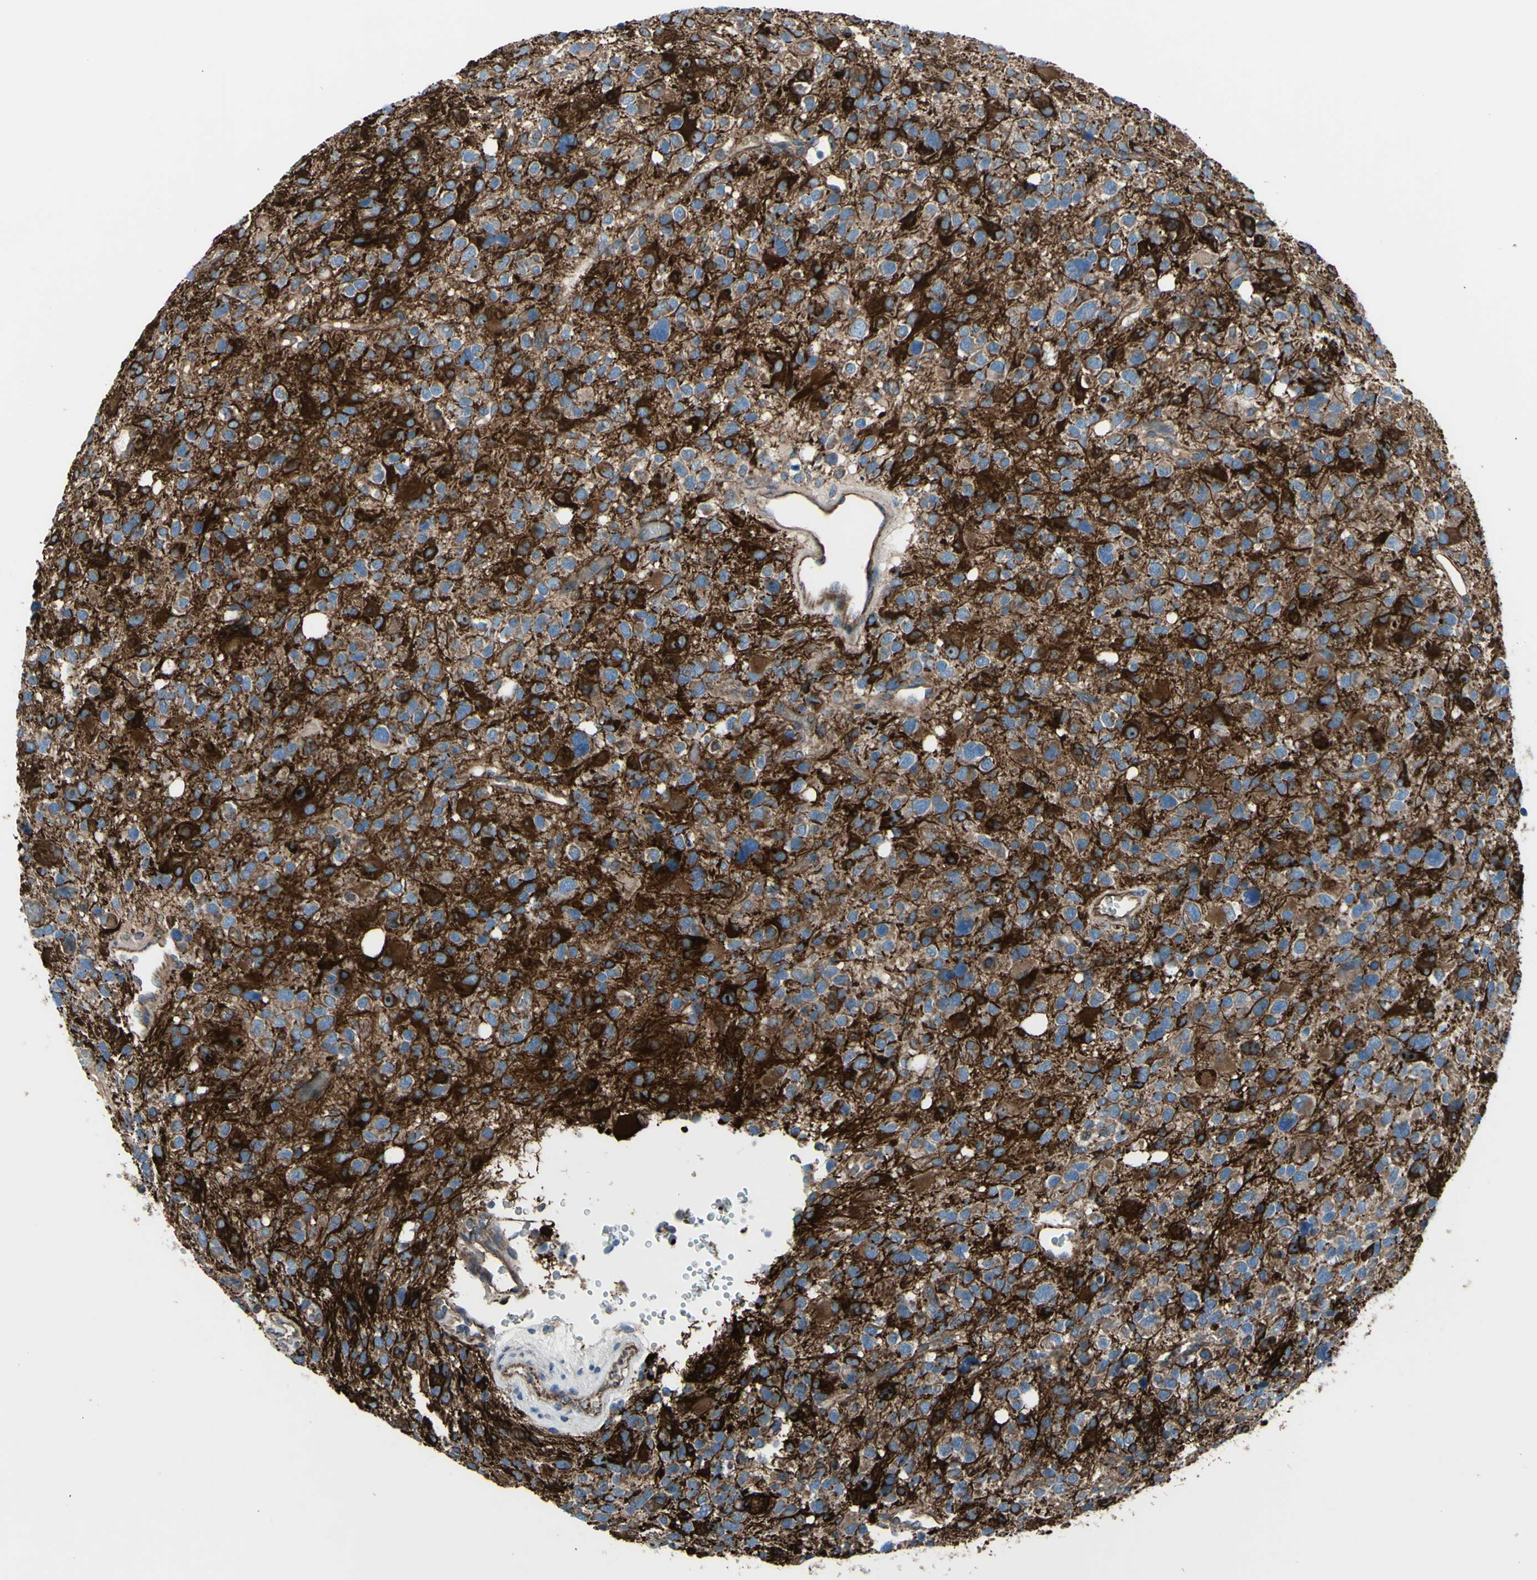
{"staining": {"intensity": "strong", "quantity": "<25%", "location": "cytoplasmic/membranous"}, "tissue": "glioma", "cell_type": "Tumor cells", "image_type": "cancer", "snomed": [{"axis": "morphology", "description": "Glioma, malignant, High grade"}, {"axis": "topography", "description": "Brain"}], "caption": "There is medium levels of strong cytoplasmic/membranous staining in tumor cells of high-grade glioma (malignant), as demonstrated by immunohistochemical staining (brown color).", "gene": "EMC7", "patient": {"sex": "male", "age": 48}}